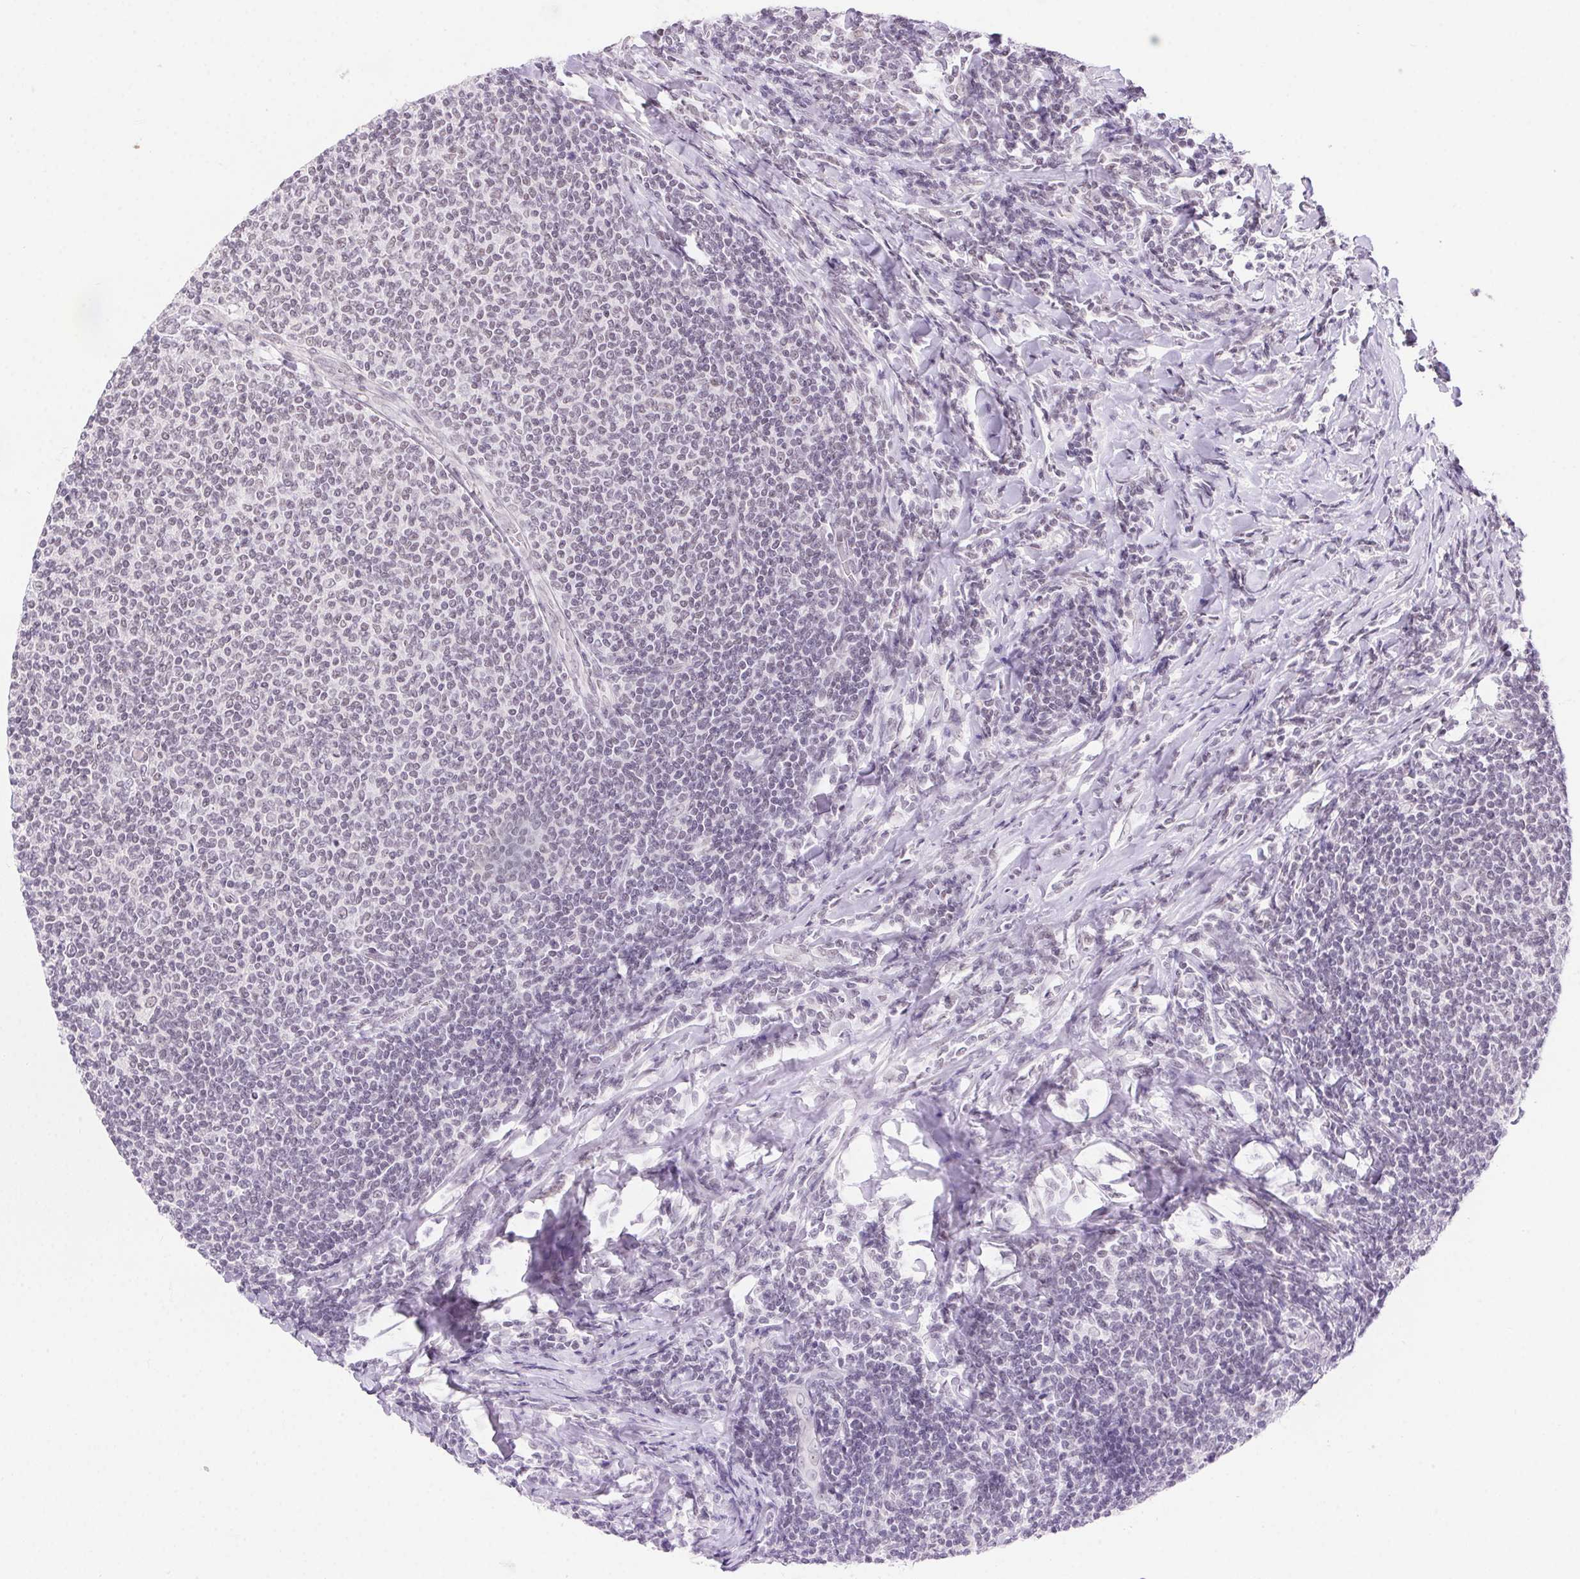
{"staining": {"intensity": "negative", "quantity": "none", "location": "none"}, "tissue": "lymphoma", "cell_type": "Tumor cells", "image_type": "cancer", "snomed": [{"axis": "morphology", "description": "Malignant lymphoma, non-Hodgkin's type, Low grade"}, {"axis": "topography", "description": "Lymph node"}], "caption": "This micrograph is of malignant lymphoma, non-Hodgkin's type (low-grade) stained with immunohistochemistry (IHC) to label a protein in brown with the nuclei are counter-stained blue. There is no positivity in tumor cells.", "gene": "DDX17", "patient": {"sex": "male", "age": 52}}